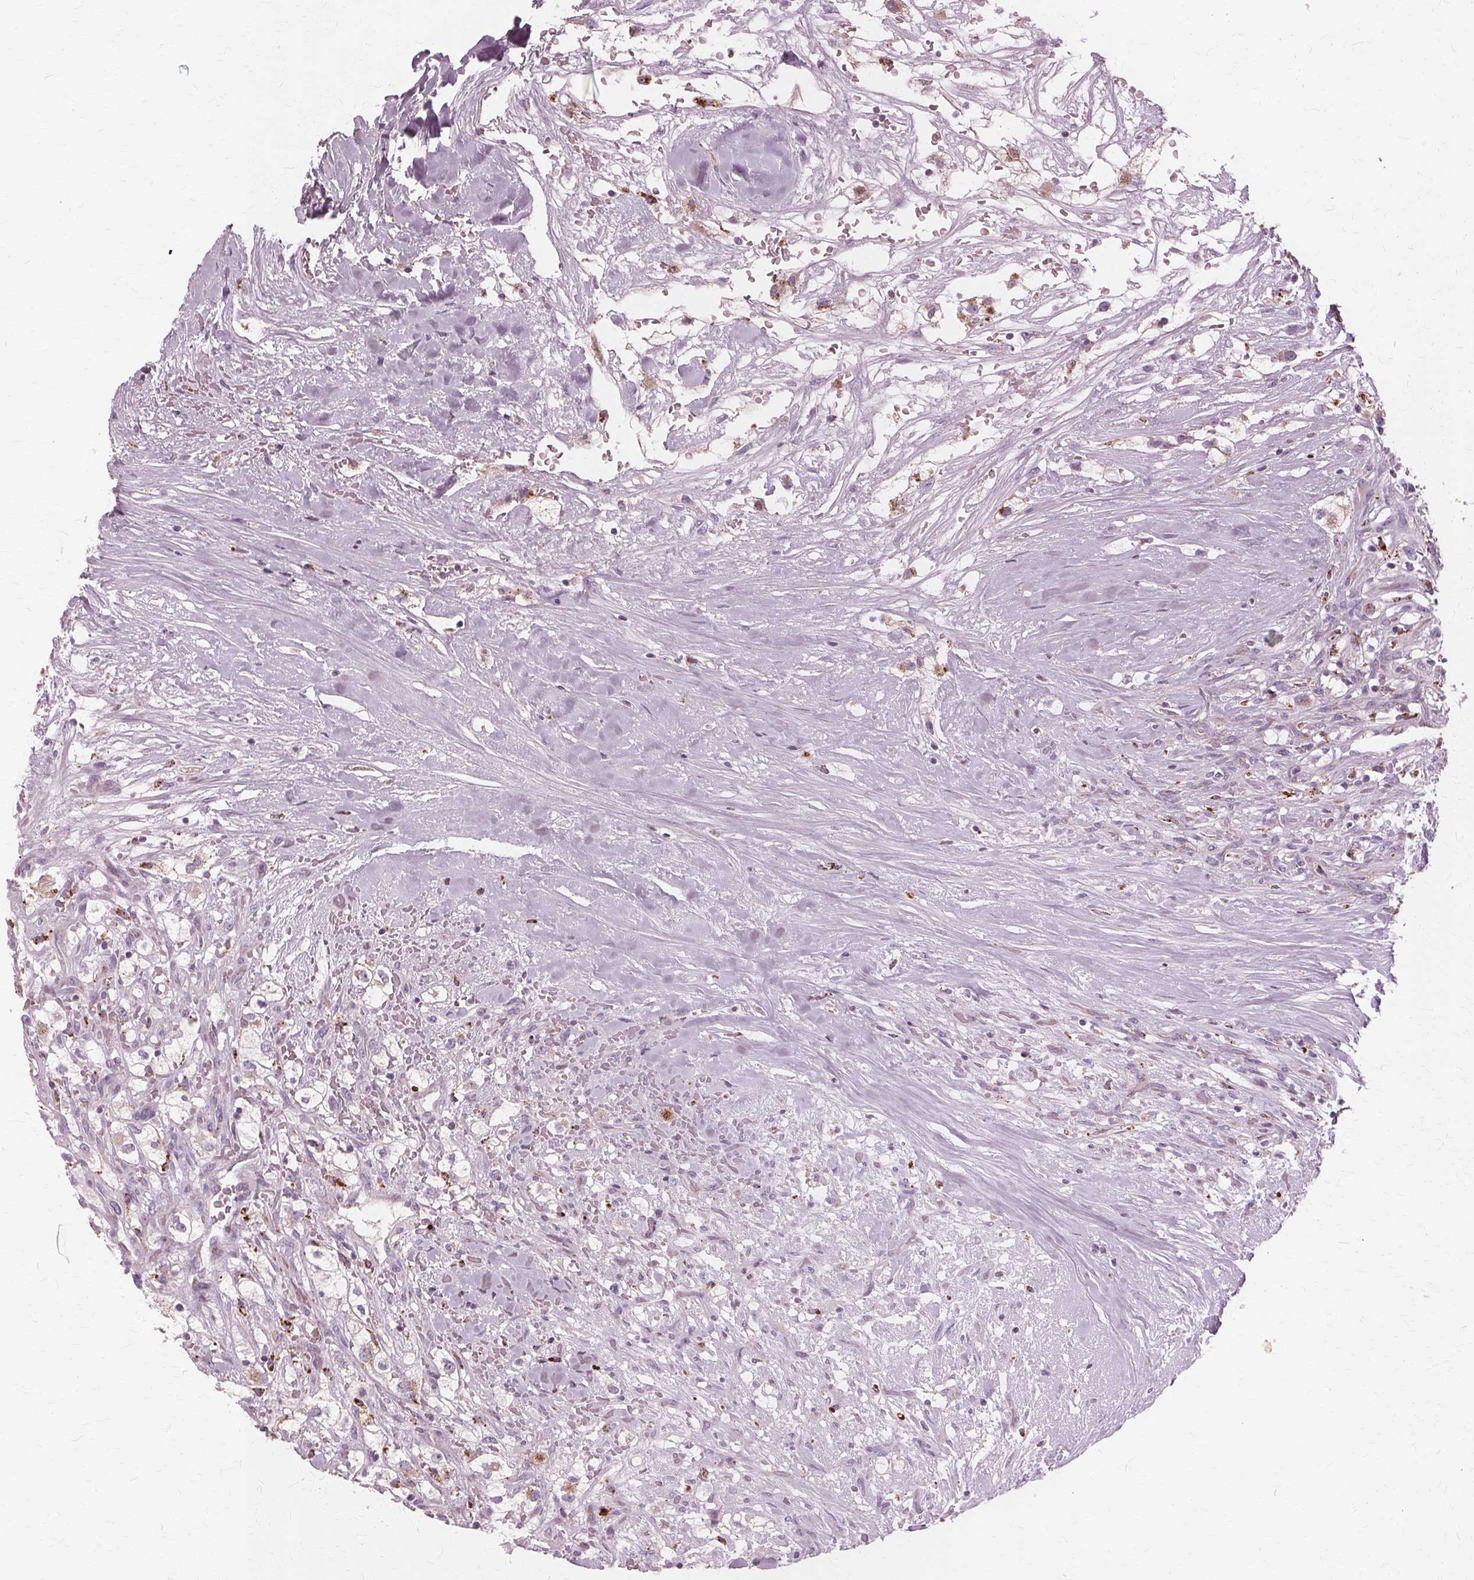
{"staining": {"intensity": "weak", "quantity": "<25%", "location": "cytoplasmic/membranous"}, "tissue": "renal cancer", "cell_type": "Tumor cells", "image_type": "cancer", "snomed": [{"axis": "morphology", "description": "Adenocarcinoma, NOS"}, {"axis": "topography", "description": "Kidney"}], "caption": "Tumor cells show no significant protein staining in renal cancer.", "gene": "DNASE2", "patient": {"sex": "male", "age": 59}}